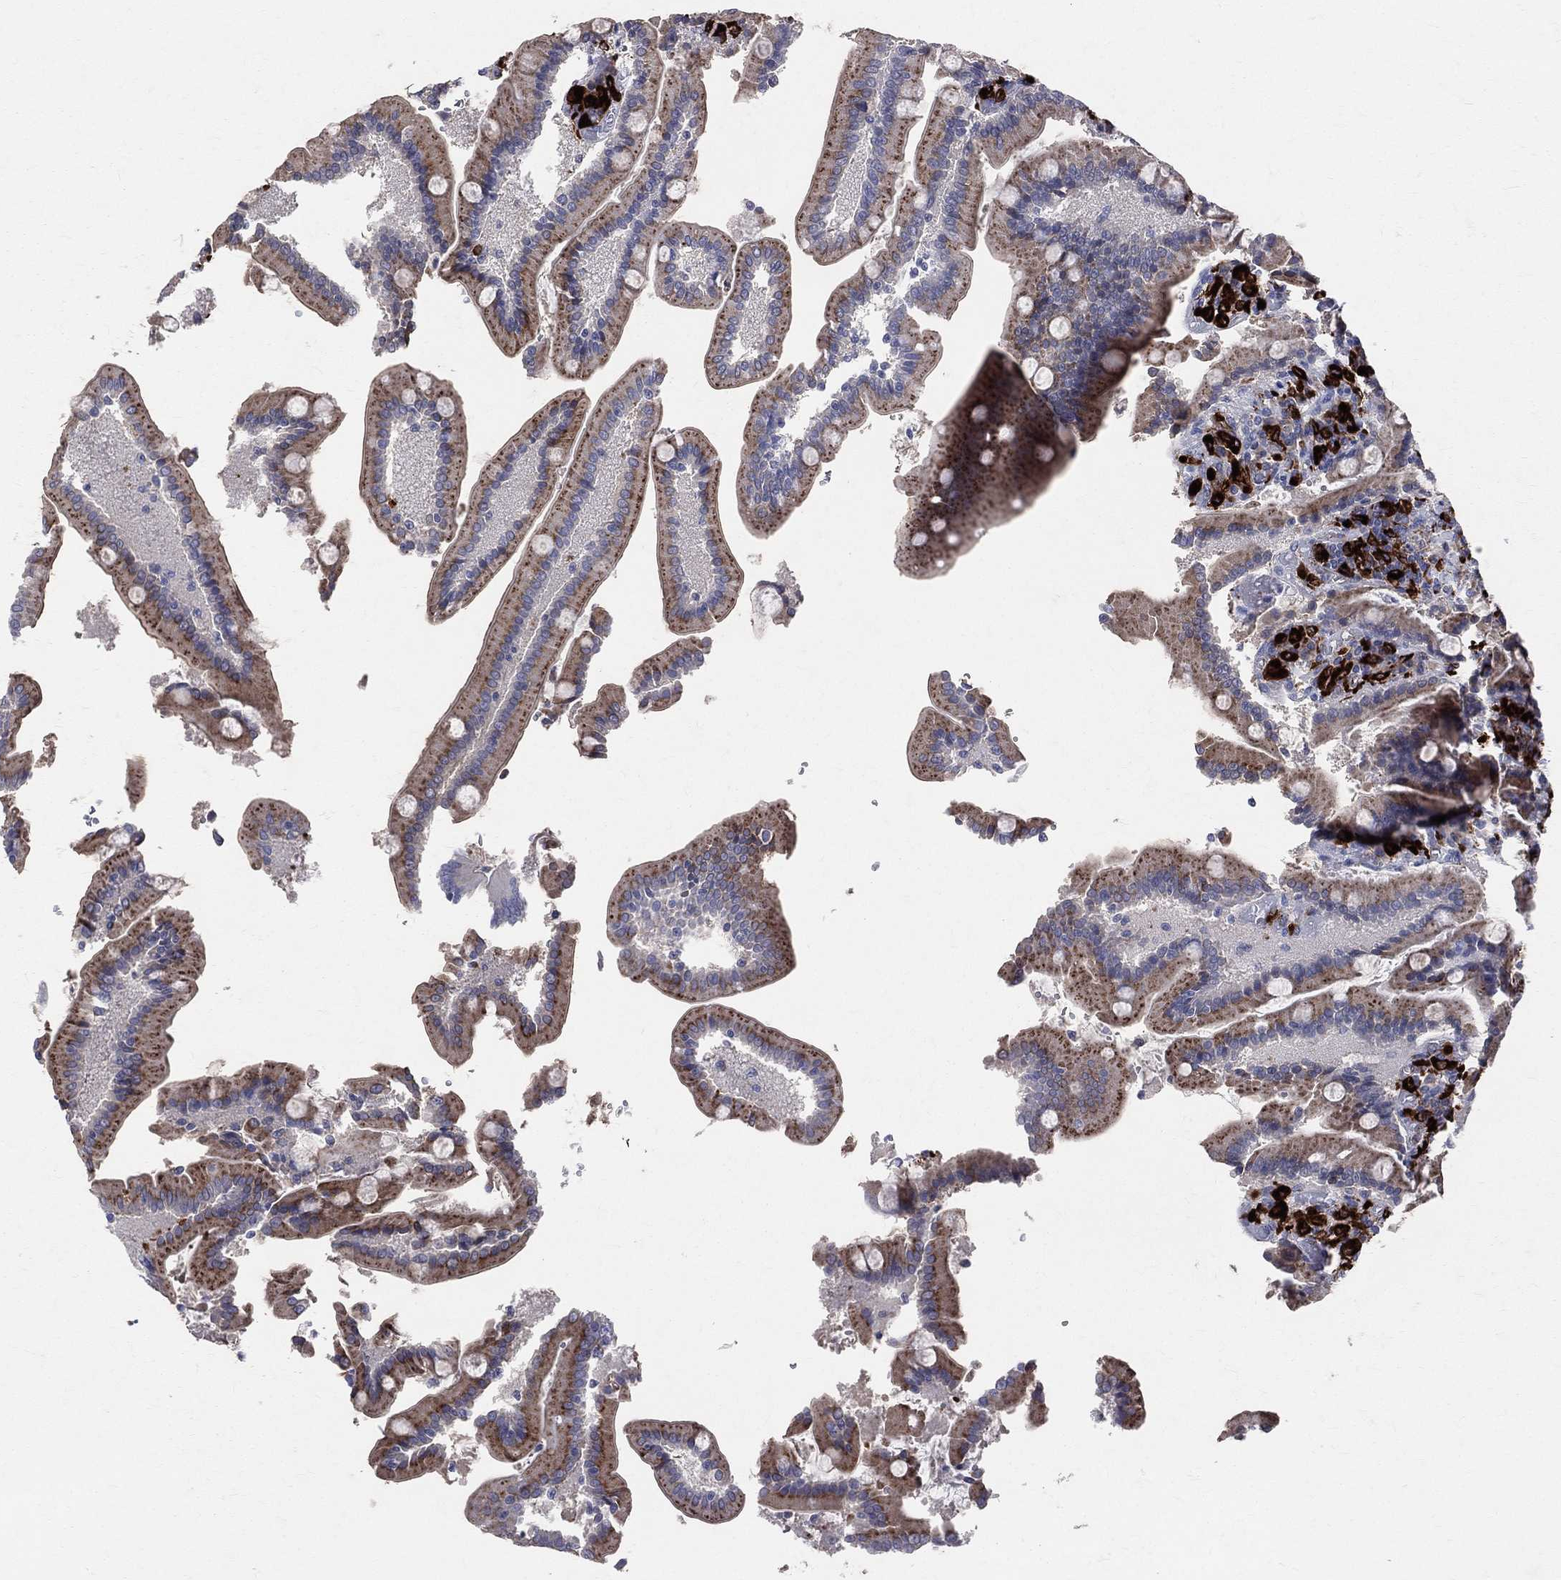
{"staining": {"intensity": "moderate", "quantity": "25%-75%", "location": "cytoplasmic/membranous"}, "tissue": "duodenum", "cell_type": "Glandular cells", "image_type": "normal", "snomed": [{"axis": "morphology", "description": "Normal tissue, NOS"}, {"axis": "topography", "description": "Duodenum"}], "caption": "Glandular cells exhibit medium levels of moderate cytoplasmic/membranous expression in about 25%-75% of cells in benign human duodenum. (Brightfield microscopy of DAB IHC at high magnification).", "gene": "CD74", "patient": {"sex": "female", "age": 62}}